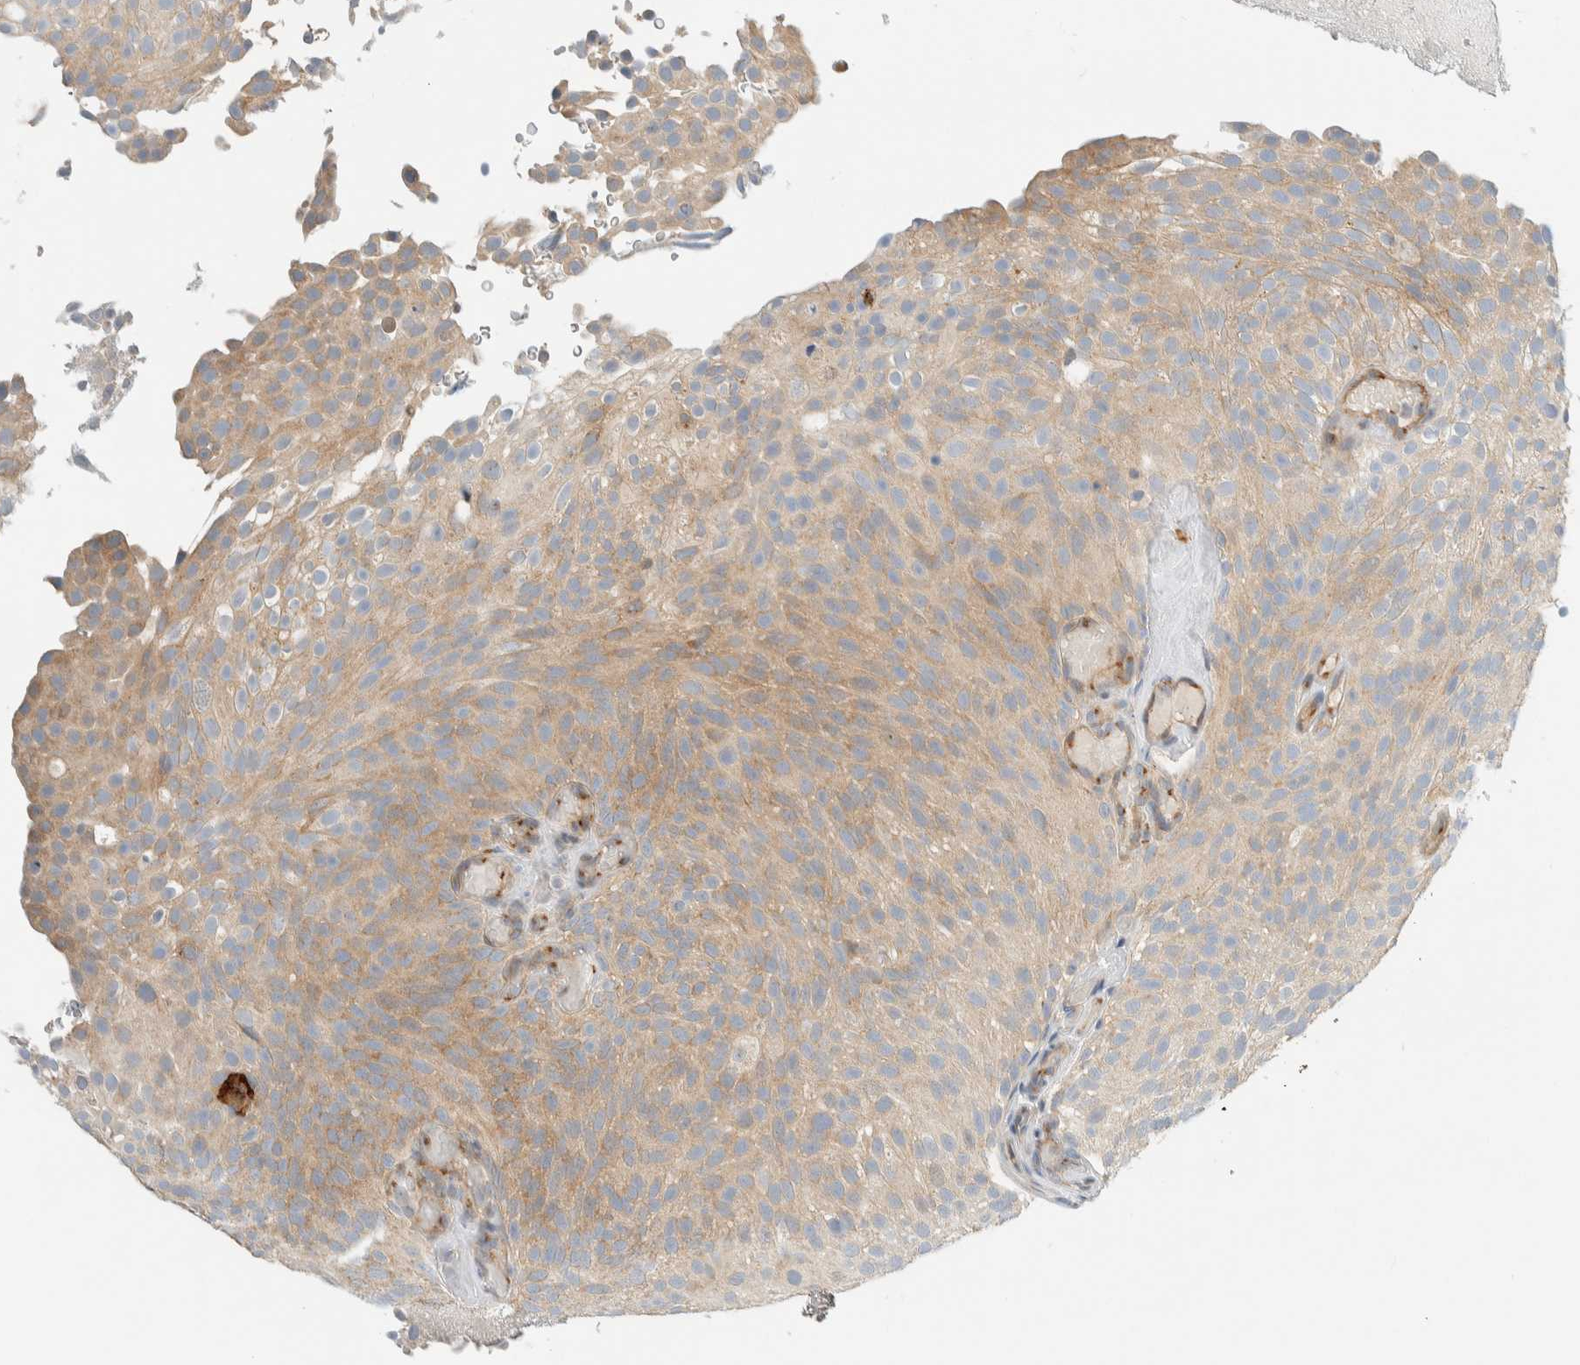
{"staining": {"intensity": "weak", "quantity": ">75%", "location": "cytoplasmic/membranous"}, "tissue": "urothelial cancer", "cell_type": "Tumor cells", "image_type": "cancer", "snomed": [{"axis": "morphology", "description": "Urothelial carcinoma, Low grade"}, {"axis": "topography", "description": "Urinary bladder"}], "caption": "Low-grade urothelial carcinoma stained for a protein shows weak cytoplasmic/membranous positivity in tumor cells.", "gene": "TMEM184B", "patient": {"sex": "male", "age": 78}}